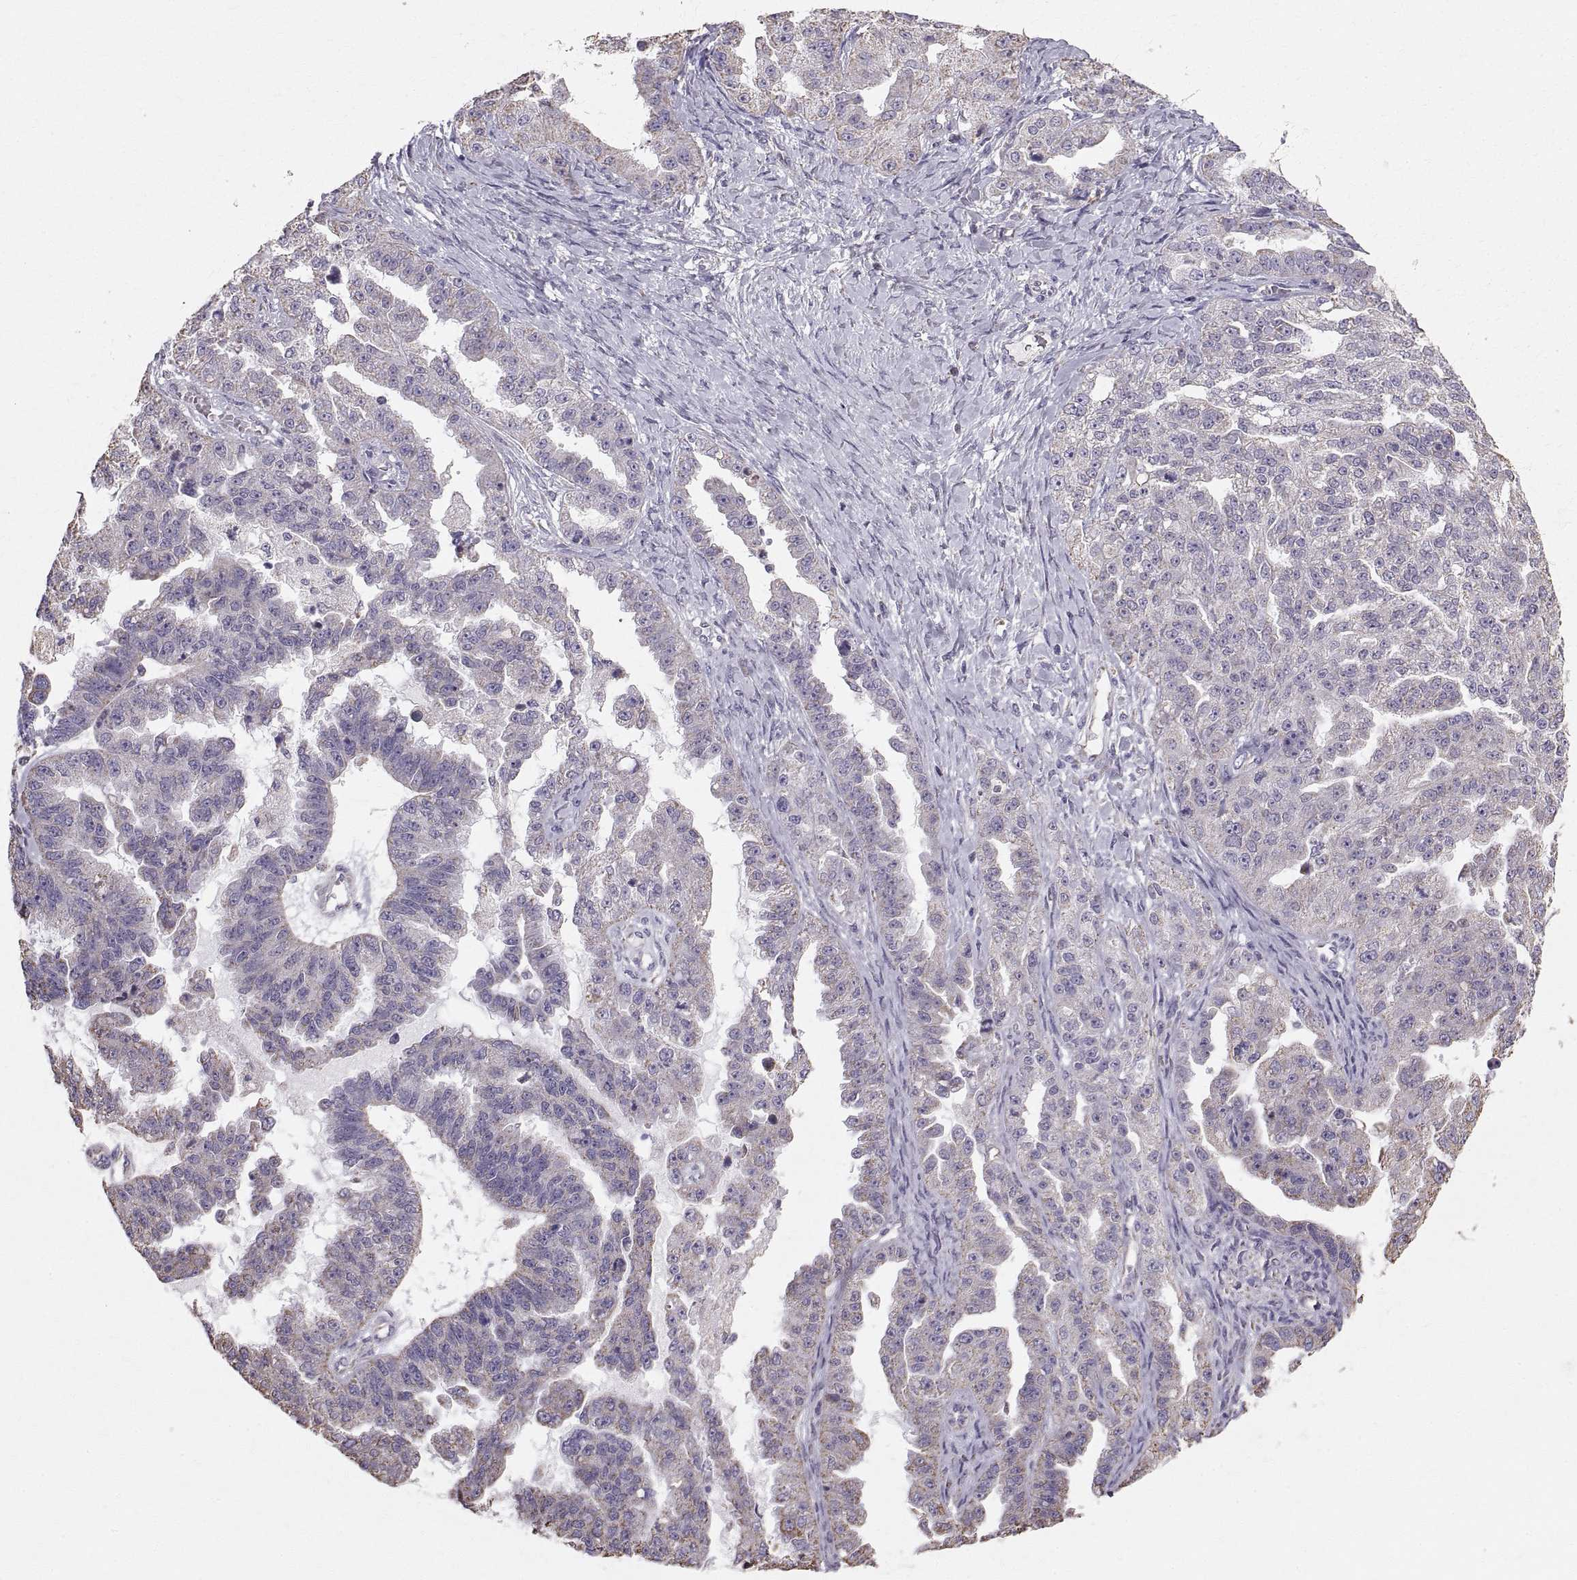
{"staining": {"intensity": "weak", "quantity": "25%-75%", "location": "cytoplasmic/membranous"}, "tissue": "ovarian cancer", "cell_type": "Tumor cells", "image_type": "cancer", "snomed": [{"axis": "morphology", "description": "Cystadenocarcinoma, serous, NOS"}, {"axis": "topography", "description": "Ovary"}], "caption": "Protein analysis of serous cystadenocarcinoma (ovarian) tissue reveals weak cytoplasmic/membranous positivity in approximately 25%-75% of tumor cells.", "gene": "STMND1", "patient": {"sex": "female", "age": 58}}